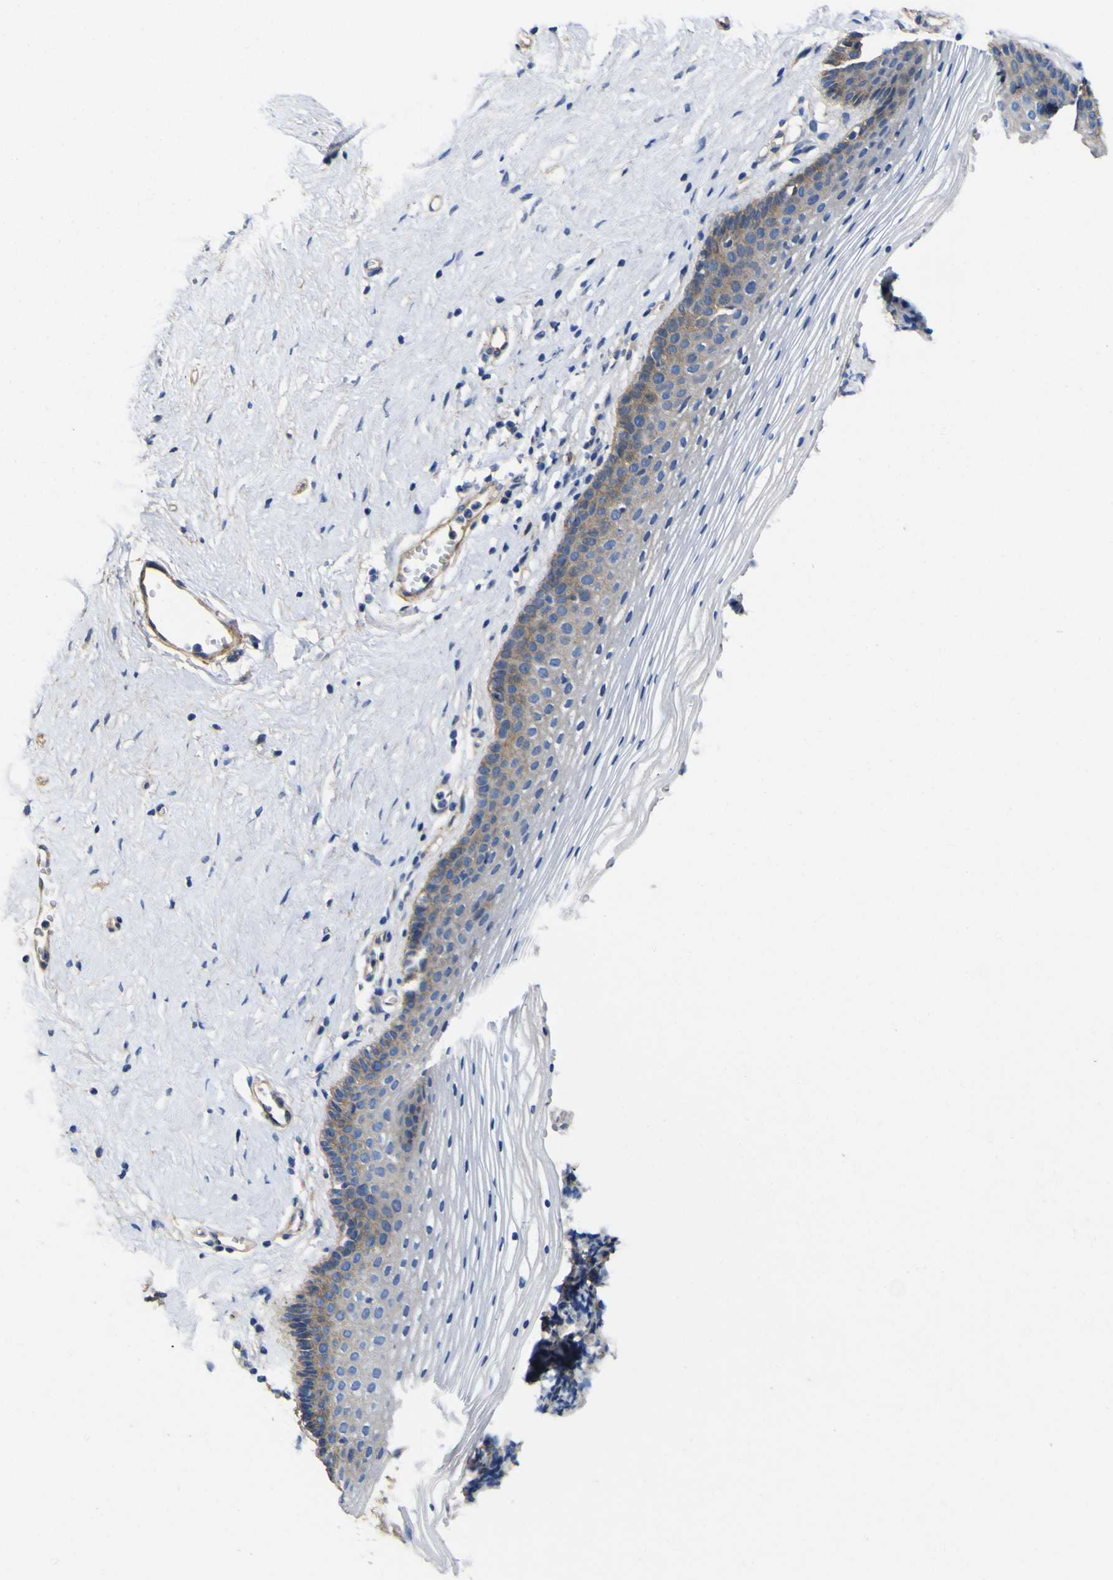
{"staining": {"intensity": "weak", "quantity": "25%-75%", "location": "cytoplasmic/membranous"}, "tissue": "vagina", "cell_type": "Squamous epithelial cells", "image_type": "normal", "snomed": [{"axis": "morphology", "description": "Normal tissue, NOS"}, {"axis": "topography", "description": "Vagina"}], "caption": "Vagina stained for a protein reveals weak cytoplasmic/membranous positivity in squamous epithelial cells. (DAB (3,3'-diaminobenzidine) IHC with brightfield microscopy, high magnification).", "gene": "CD151", "patient": {"sex": "female", "age": 32}}